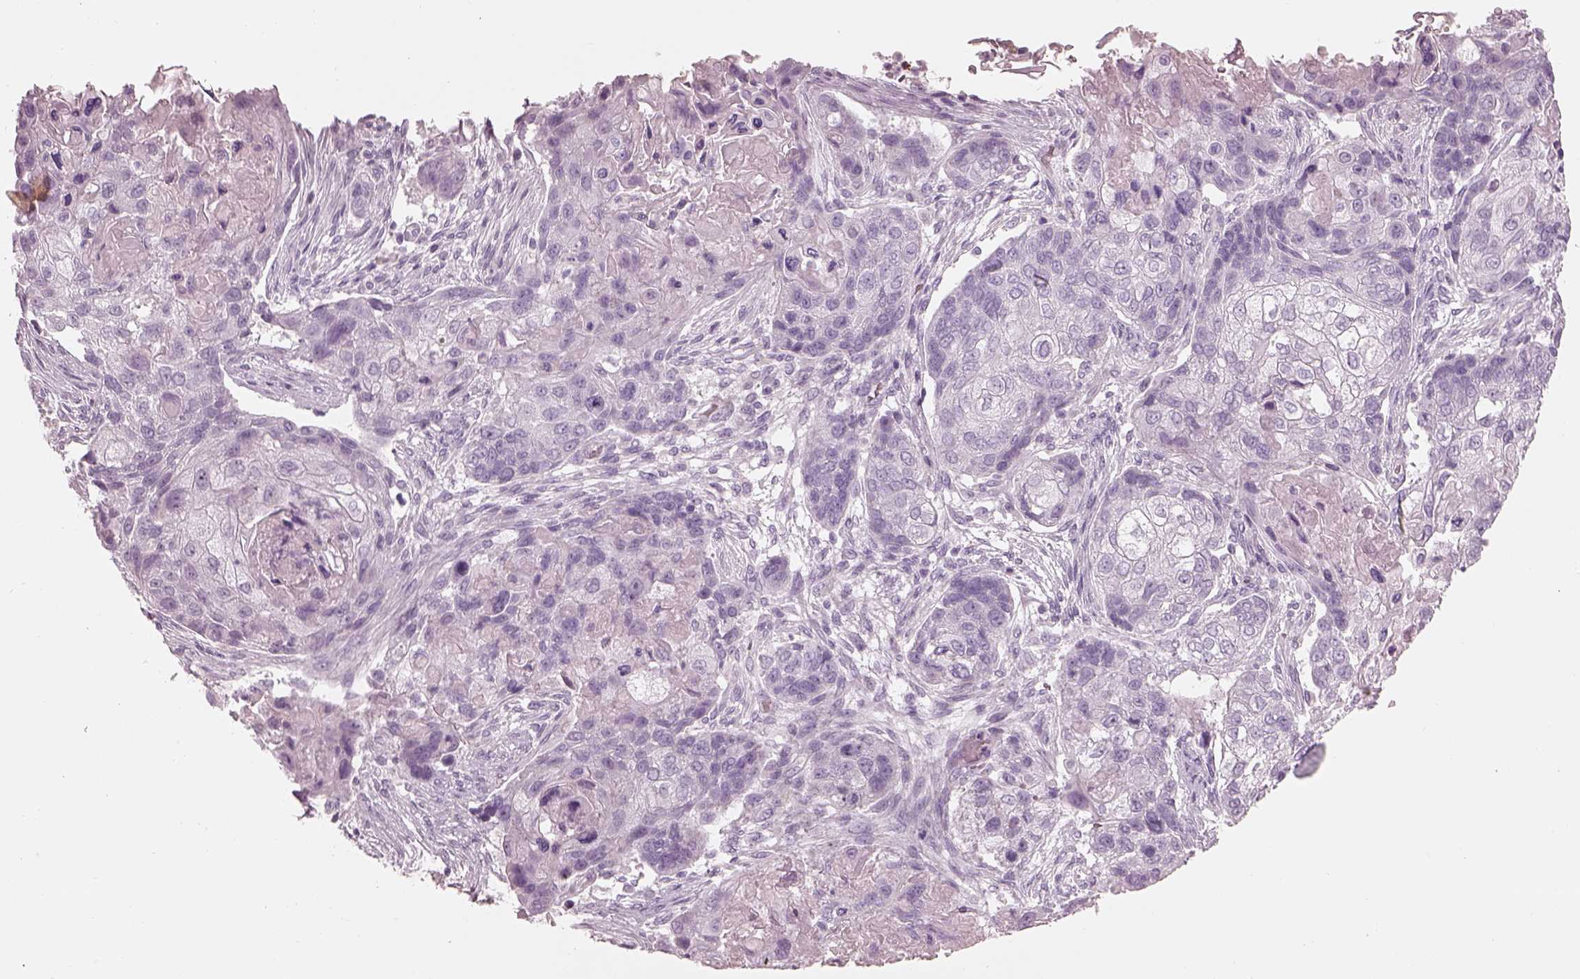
{"staining": {"intensity": "negative", "quantity": "none", "location": "none"}, "tissue": "lung cancer", "cell_type": "Tumor cells", "image_type": "cancer", "snomed": [{"axis": "morphology", "description": "Squamous cell carcinoma, NOS"}, {"axis": "topography", "description": "Lung"}], "caption": "The image shows no significant staining in tumor cells of squamous cell carcinoma (lung). The staining is performed using DAB brown chromogen with nuclei counter-stained in using hematoxylin.", "gene": "RSPH9", "patient": {"sex": "male", "age": 69}}